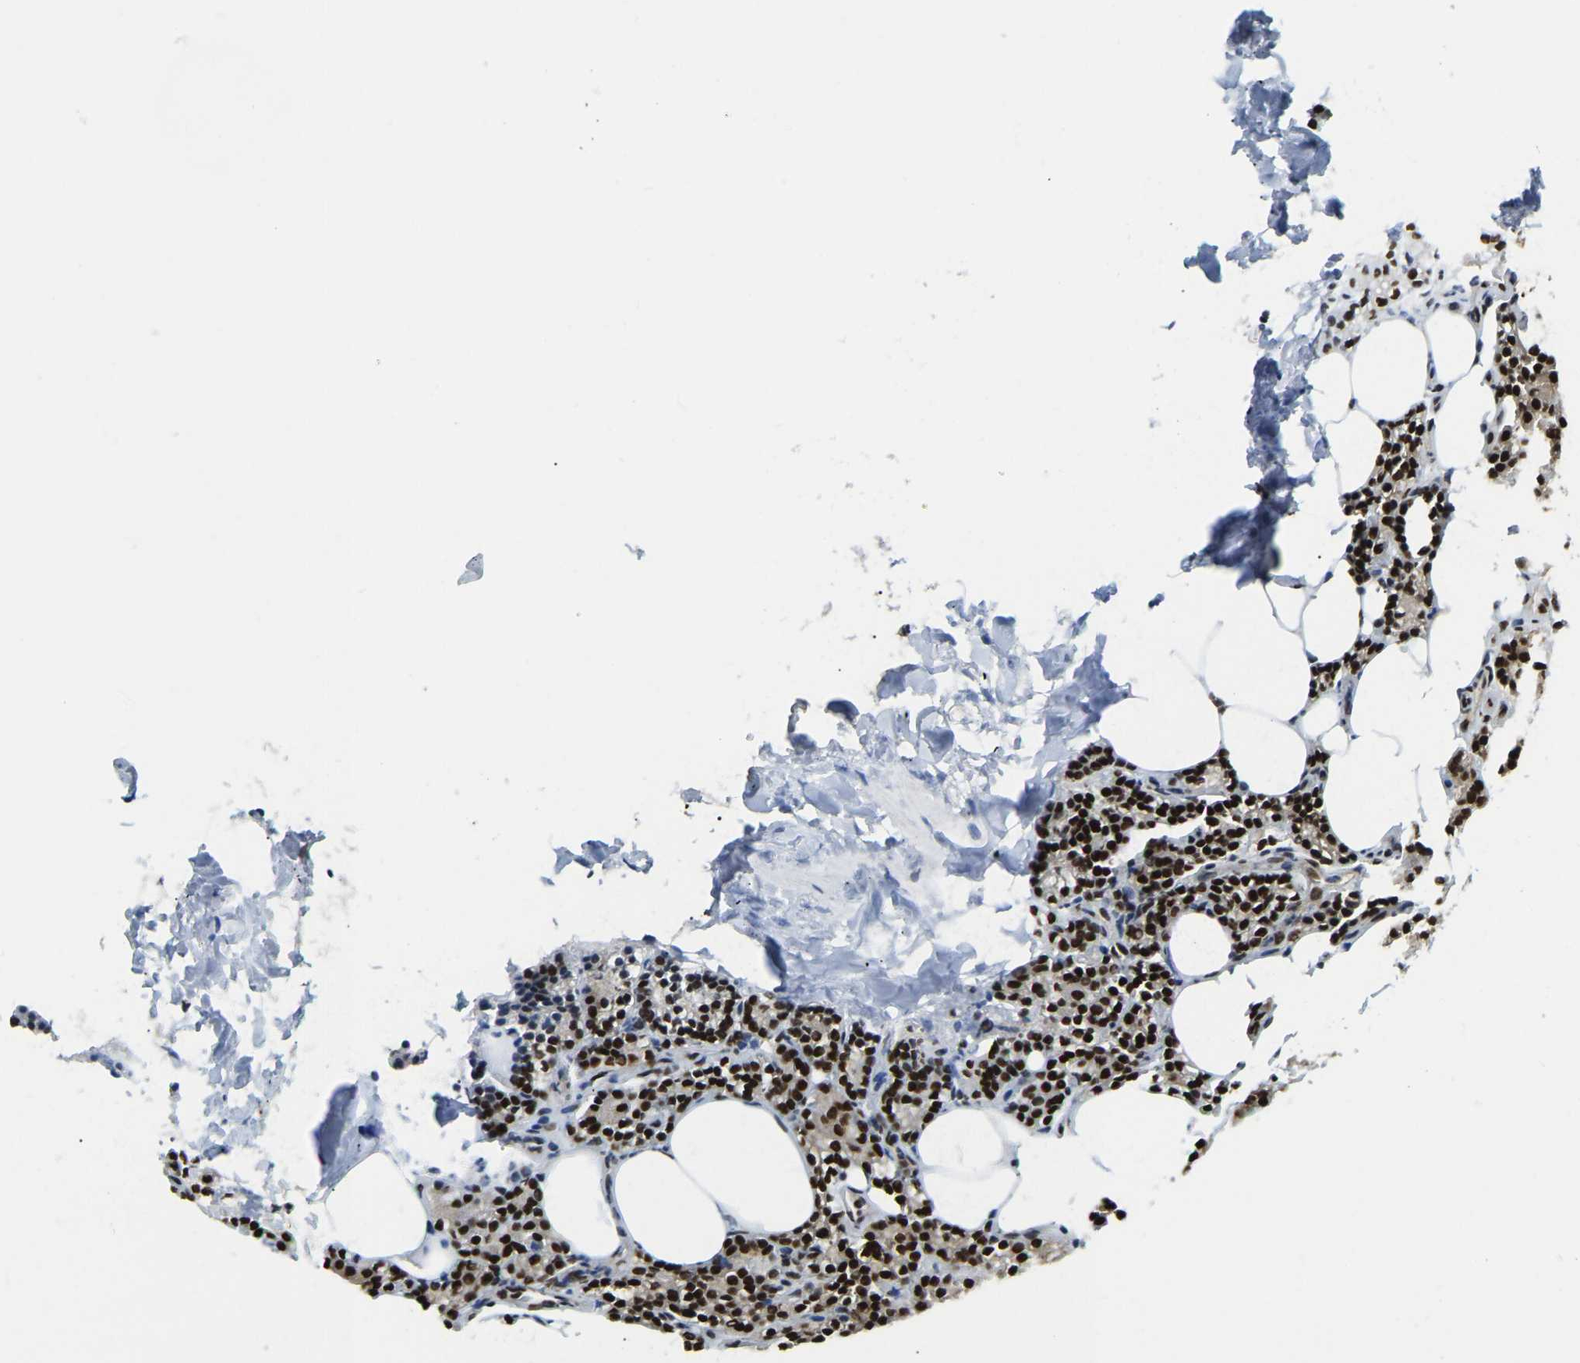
{"staining": {"intensity": "strong", "quantity": ">75%", "location": "nuclear"}, "tissue": "parathyroid gland", "cell_type": "Glandular cells", "image_type": "normal", "snomed": [{"axis": "morphology", "description": "Normal tissue, NOS"}, {"axis": "morphology", "description": "Adenoma, NOS"}, {"axis": "topography", "description": "Parathyroid gland"}], "caption": "Immunohistochemical staining of normal parathyroid gland displays >75% levels of strong nuclear protein positivity in approximately >75% of glandular cells.", "gene": "NUMA1", "patient": {"sex": "female", "age": 70}}